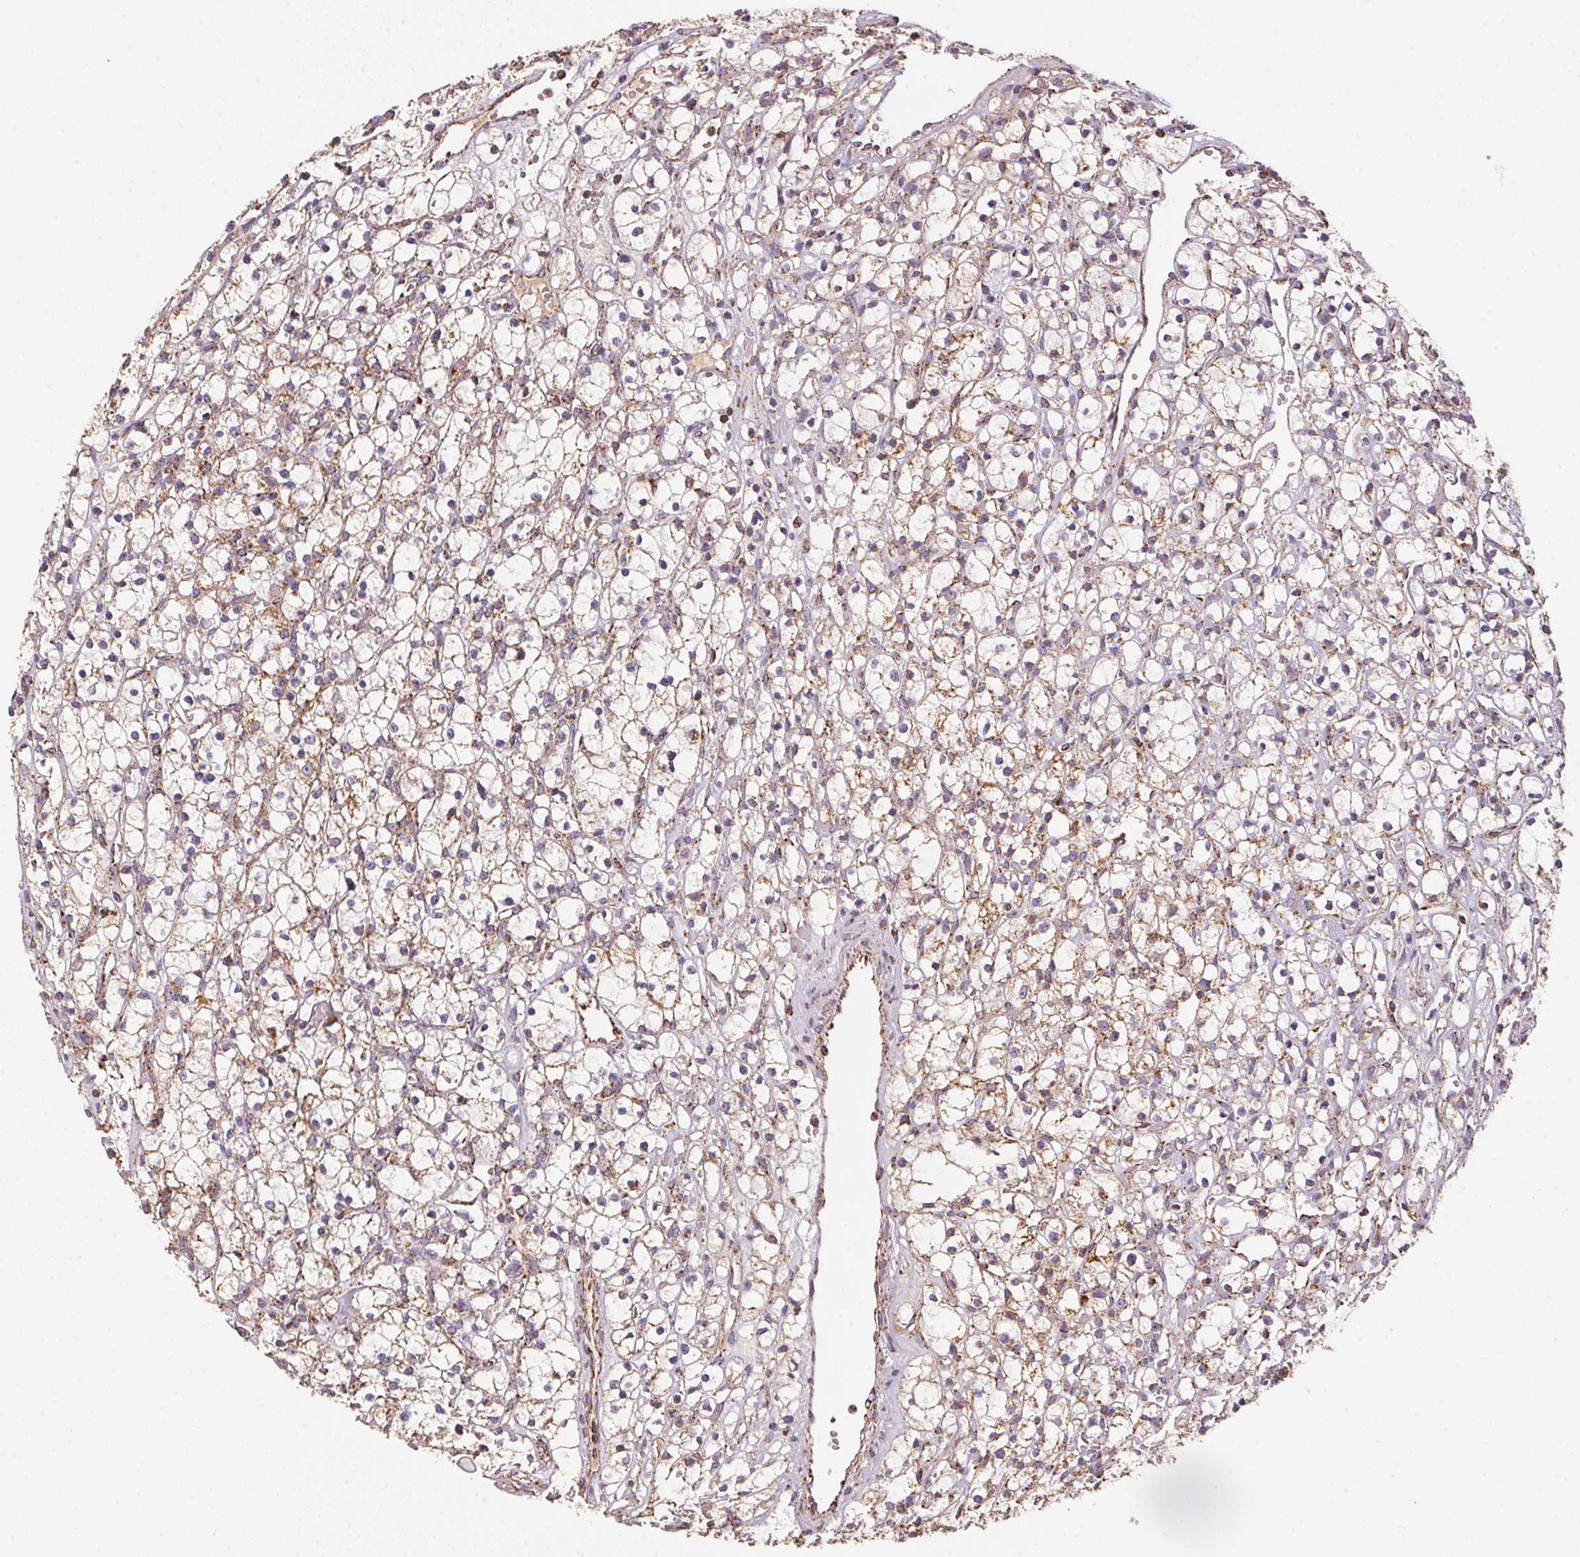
{"staining": {"intensity": "weak", "quantity": ">75%", "location": "cytoplasmic/membranous"}, "tissue": "renal cancer", "cell_type": "Tumor cells", "image_type": "cancer", "snomed": [{"axis": "morphology", "description": "Adenocarcinoma, NOS"}, {"axis": "topography", "description": "Kidney"}], "caption": "Weak cytoplasmic/membranous expression for a protein is identified in approximately >75% of tumor cells of renal cancer (adenocarcinoma) using immunohistochemistry.", "gene": "NDUFS2", "patient": {"sex": "female", "age": 59}}